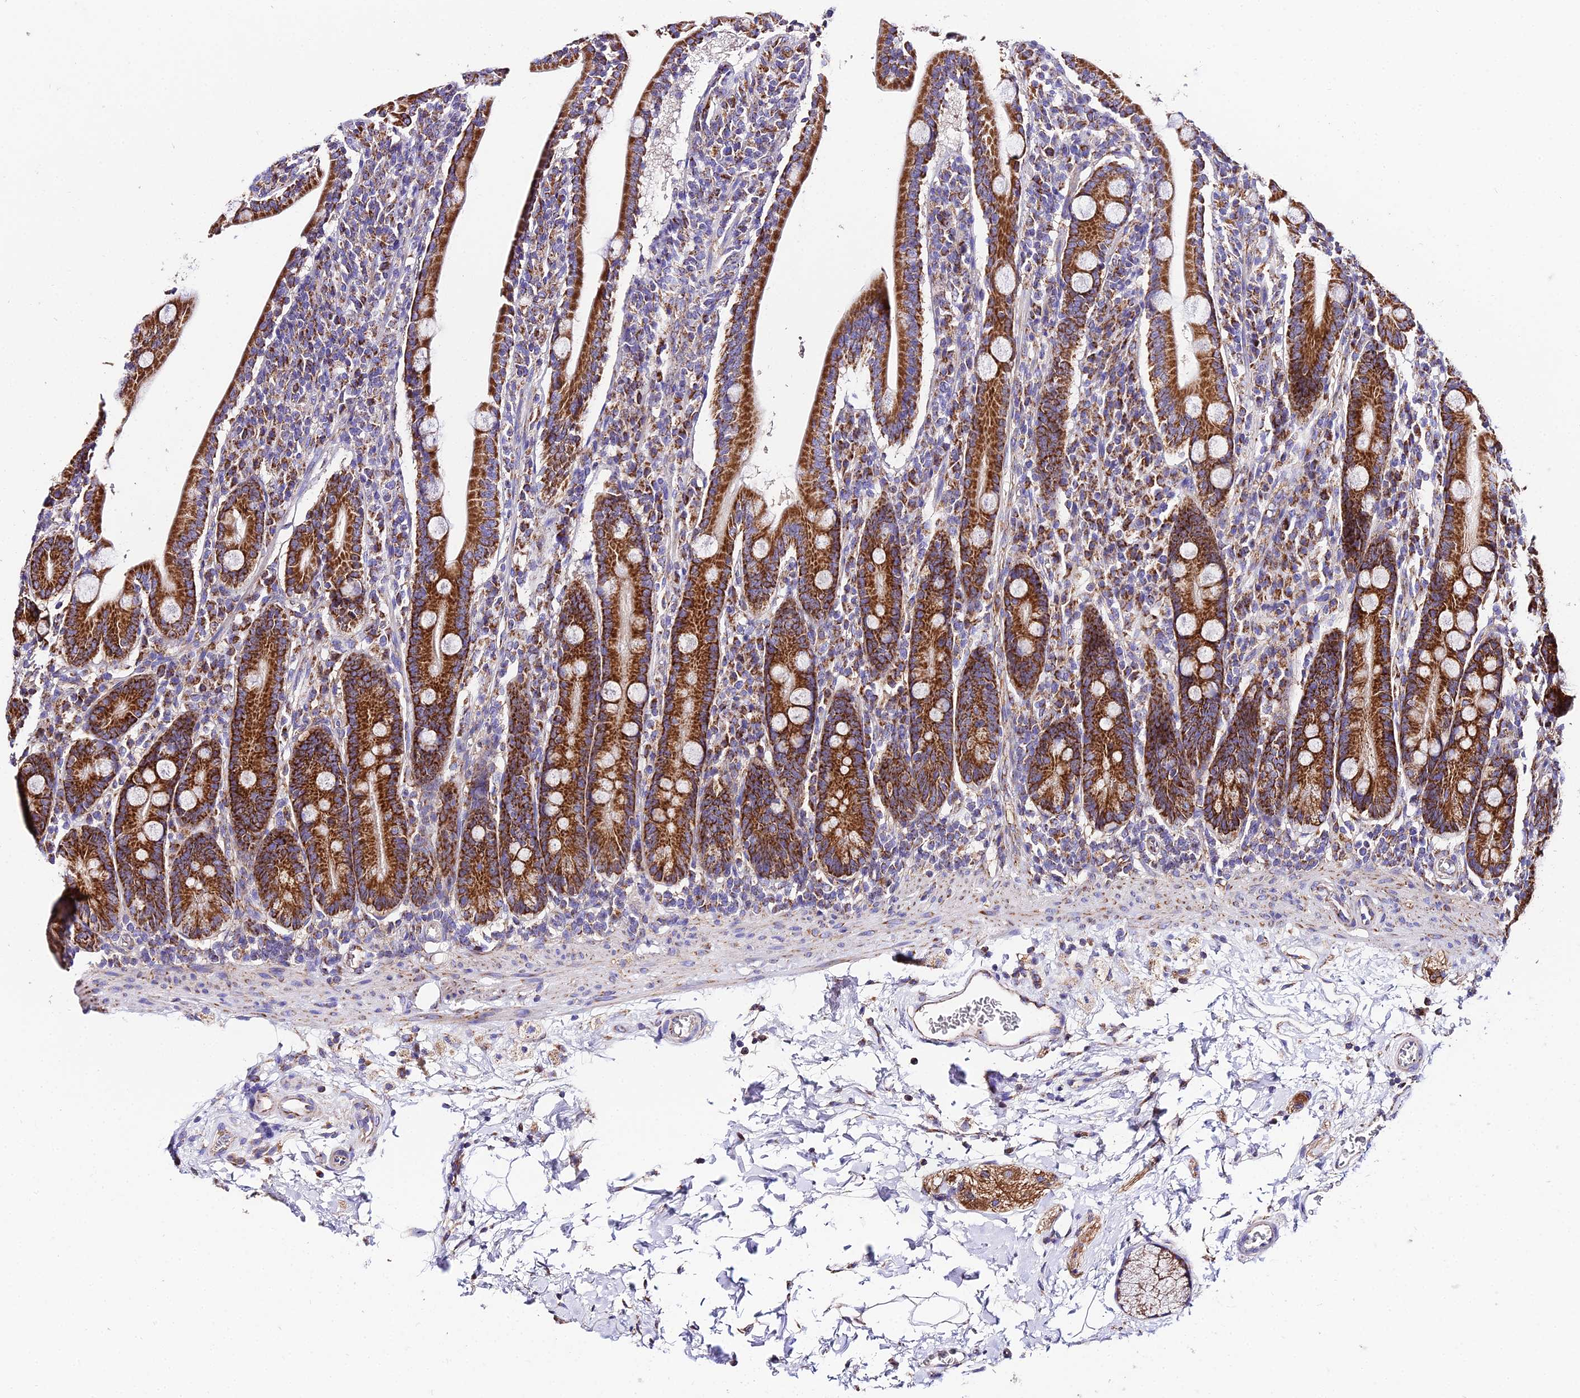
{"staining": {"intensity": "strong", "quantity": ">75%", "location": "cytoplasmic/membranous"}, "tissue": "duodenum", "cell_type": "Glandular cells", "image_type": "normal", "snomed": [{"axis": "morphology", "description": "Normal tissue, NOS"}, {"axis": "topography", "description": "Duodenum"}], "caption": "An IHC histopathology image of benign tissue is shown. Protein staining in brown shows strong cytoplasmic/membranous positivity in duodenum within glandular cells. (Stains: DAB (3,3'-diaminobenzidine) in brown, nuclei in blue, Microscopy: brightfield microscopy at high magnification).", "gene": "OCIAD1", "patient": {"sex": "male", "age": 35}}